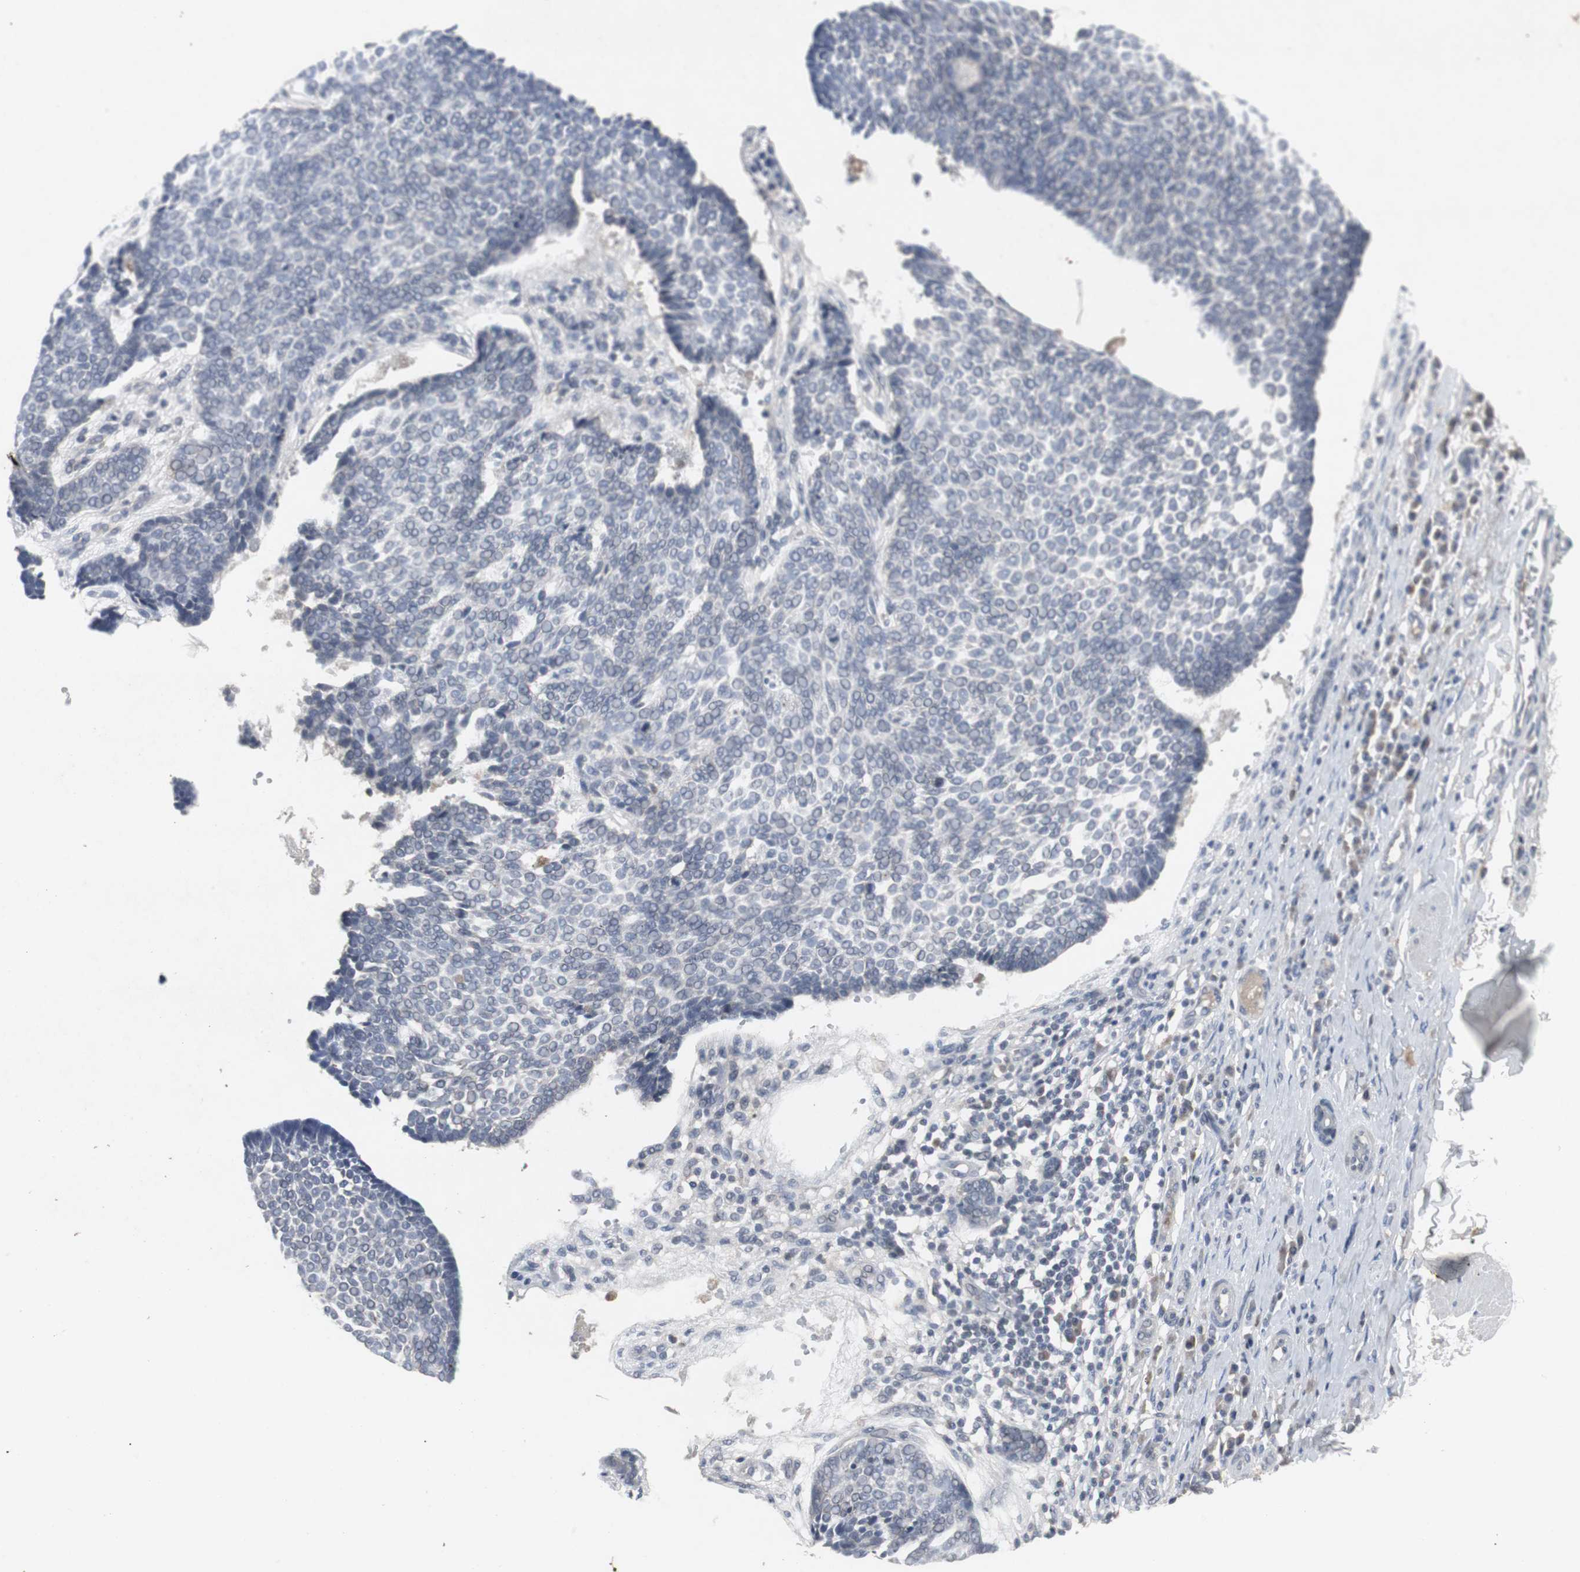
{"staining": {"intensity": "negative", "quantity": "none", "location": "none"}, "tissue": "skin cancer", "cell_type": "Tumor cells", "image_type": "cancer", "snomed": [{"axis": "morphology", "description": "Normal tissue, NOS"}, {"axis": "morphology", "description": "Basal cell carcinoma"}, {"axis": "topography", "description": "Skin"}], "caption": "High magnification brightfield microscopy of skin cancer stained with DAB (brown) and counterstained with hematoxylin (blue): tumor cells show no significant positivity. The staining was performed using DAB to visualize the protein expression in brown, while the nuclei were stained in blue with hematoxylin (Magnification: 20x).", "gene": "ACAA1", "patient": {"sex": "male", "age": 87}}